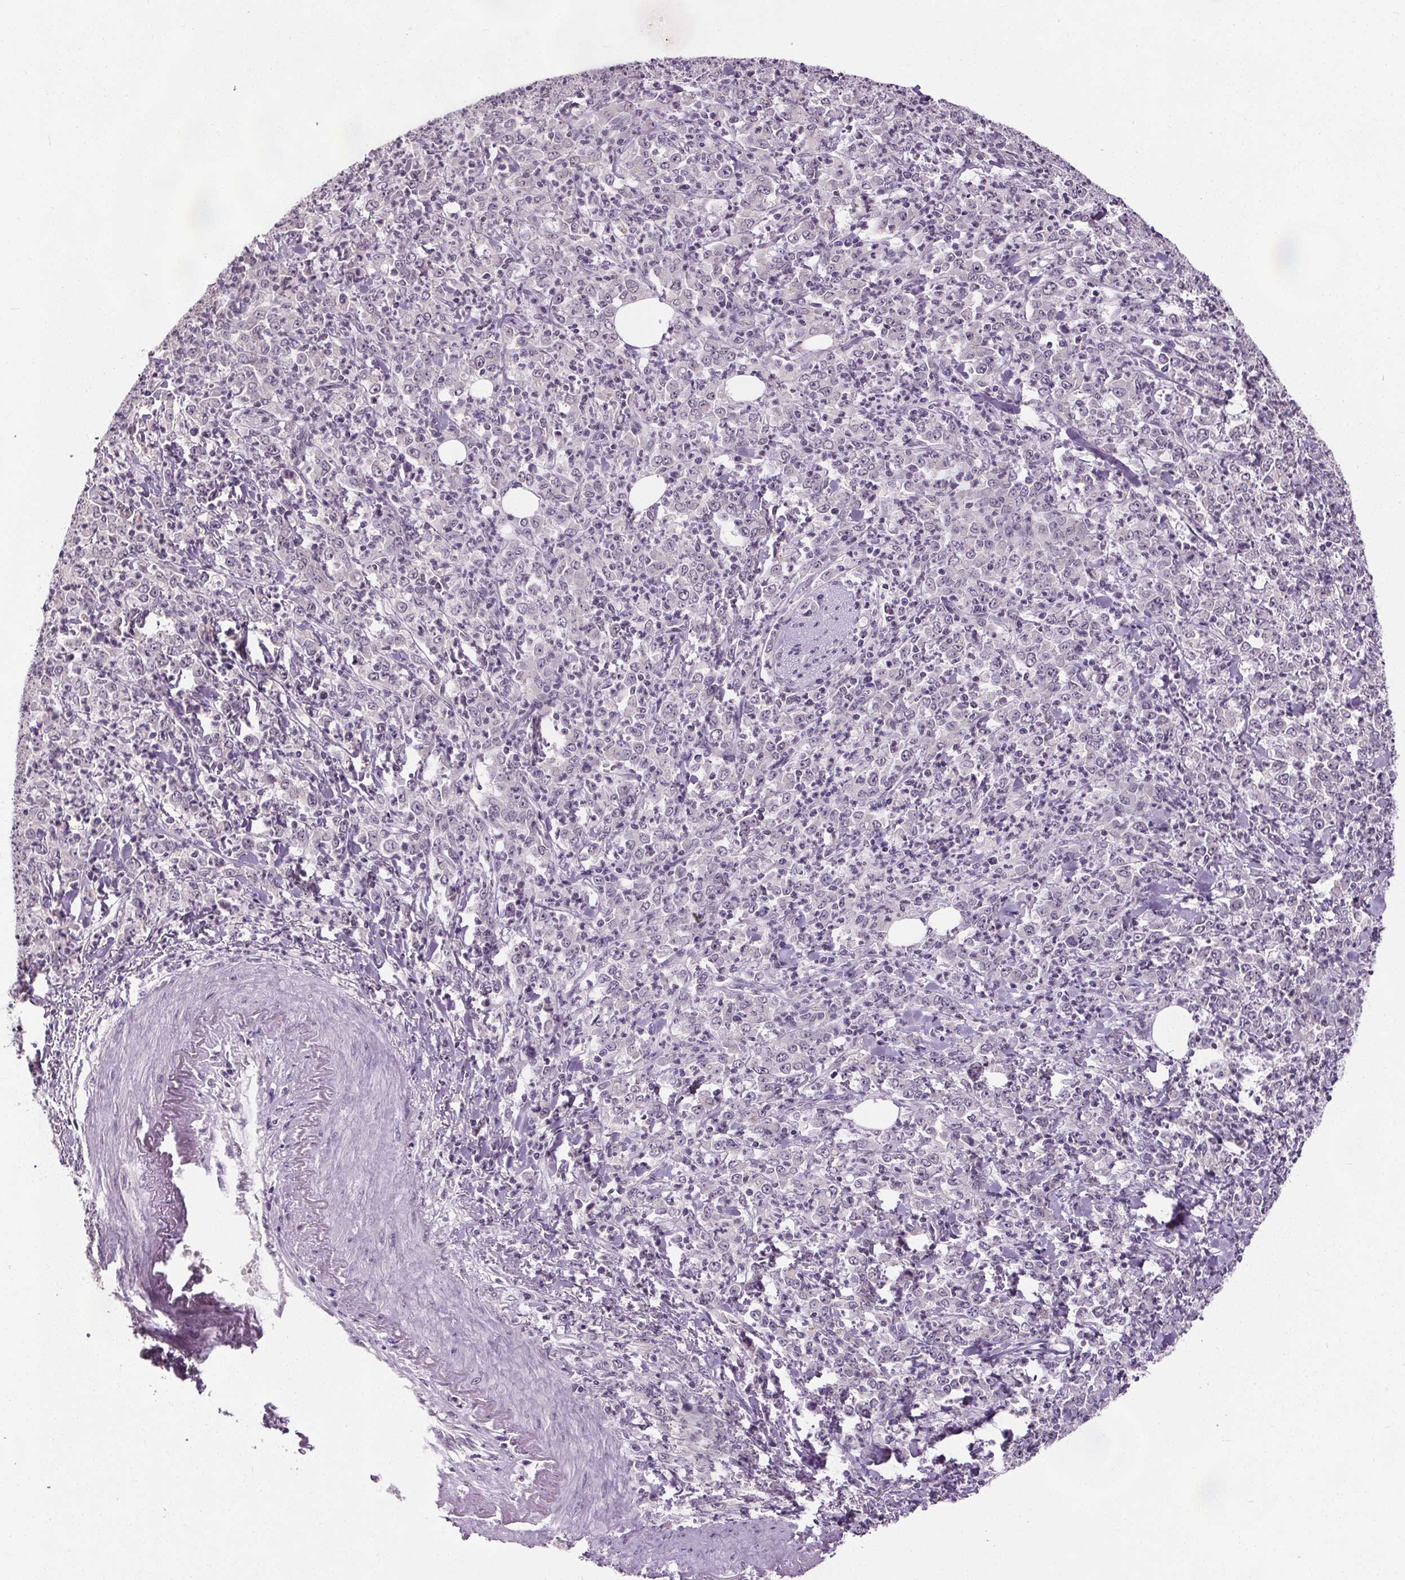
{"staining": {"intensity": "negative", "quantity": "none", "location": "none"}, "tissue": "stomach cancer", "cell_type": "Tumor cells", "image_type": "cancer", "snomed": [{"axis": "morphology", "description": "Adenocarcinoma, NOS"}, {"axis": "topography", "description": "Stomach, lower"}], "caption": "This is an IHC photomicrograph of stomach cancer. There is no positivity in tumor cells.", "gene": "SLC2A9", "patient": {"sex": "female", "age": 71}}